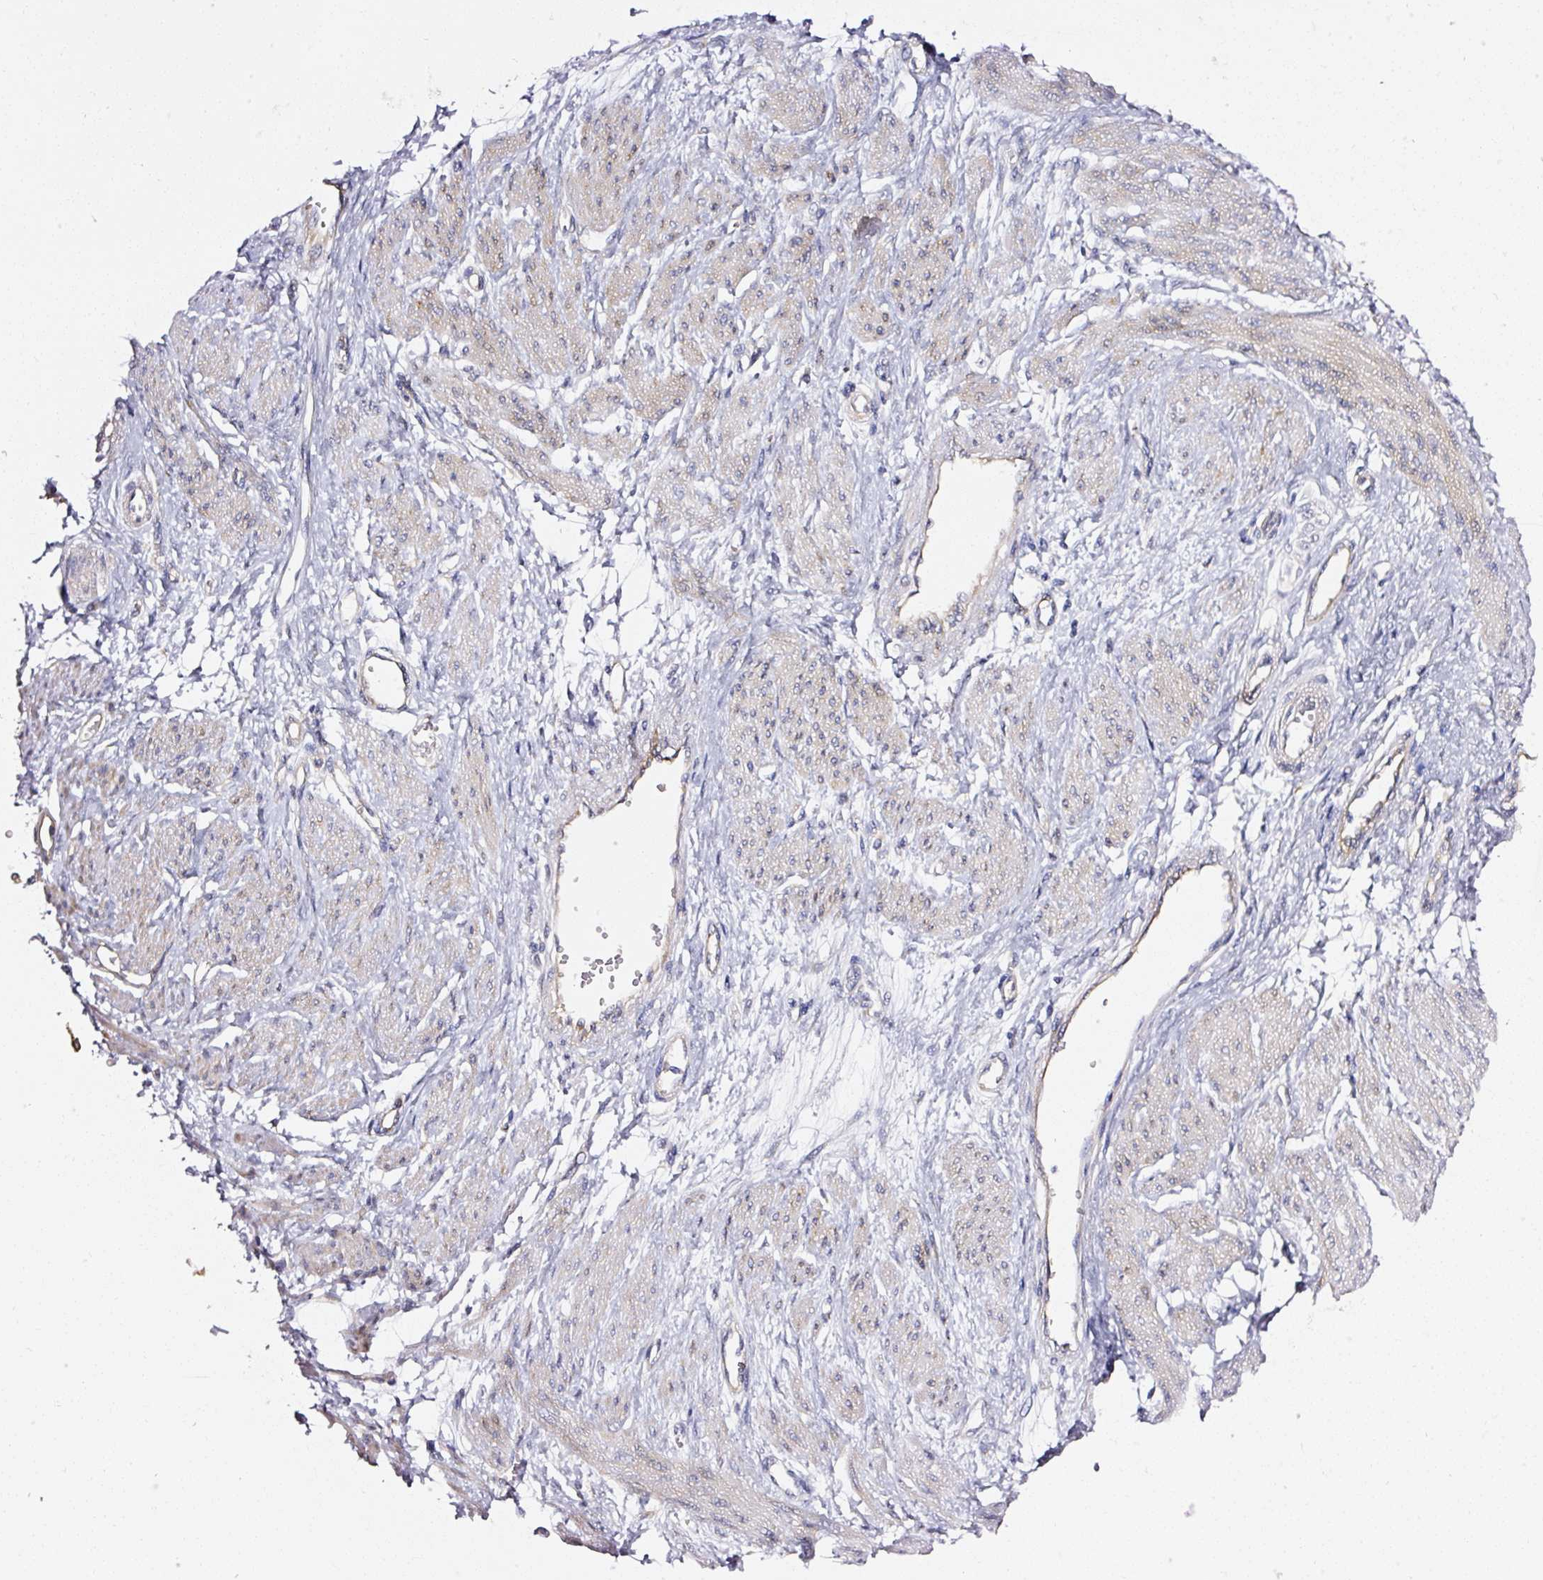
{"staining": {"intensity": "negative", "quantity": "none", "location": "none"}, "tissue": "smooth muscle", "cell_type": "Smooth muscle cells", "image_type": "normal", "snomed": [{"axis": "morphology", "description": "Normal tissue, NOS"}, {"axis": "topography", "description": "Smooth muscle"}, {"axis": "topography", "description": "Uterus"}], "caption": "The photomicrograph shows no significant expression in smooth muscle cells of smooth muscle.", "gene": "RPL10A", "patient": {"sex": "female", "age": 39}}